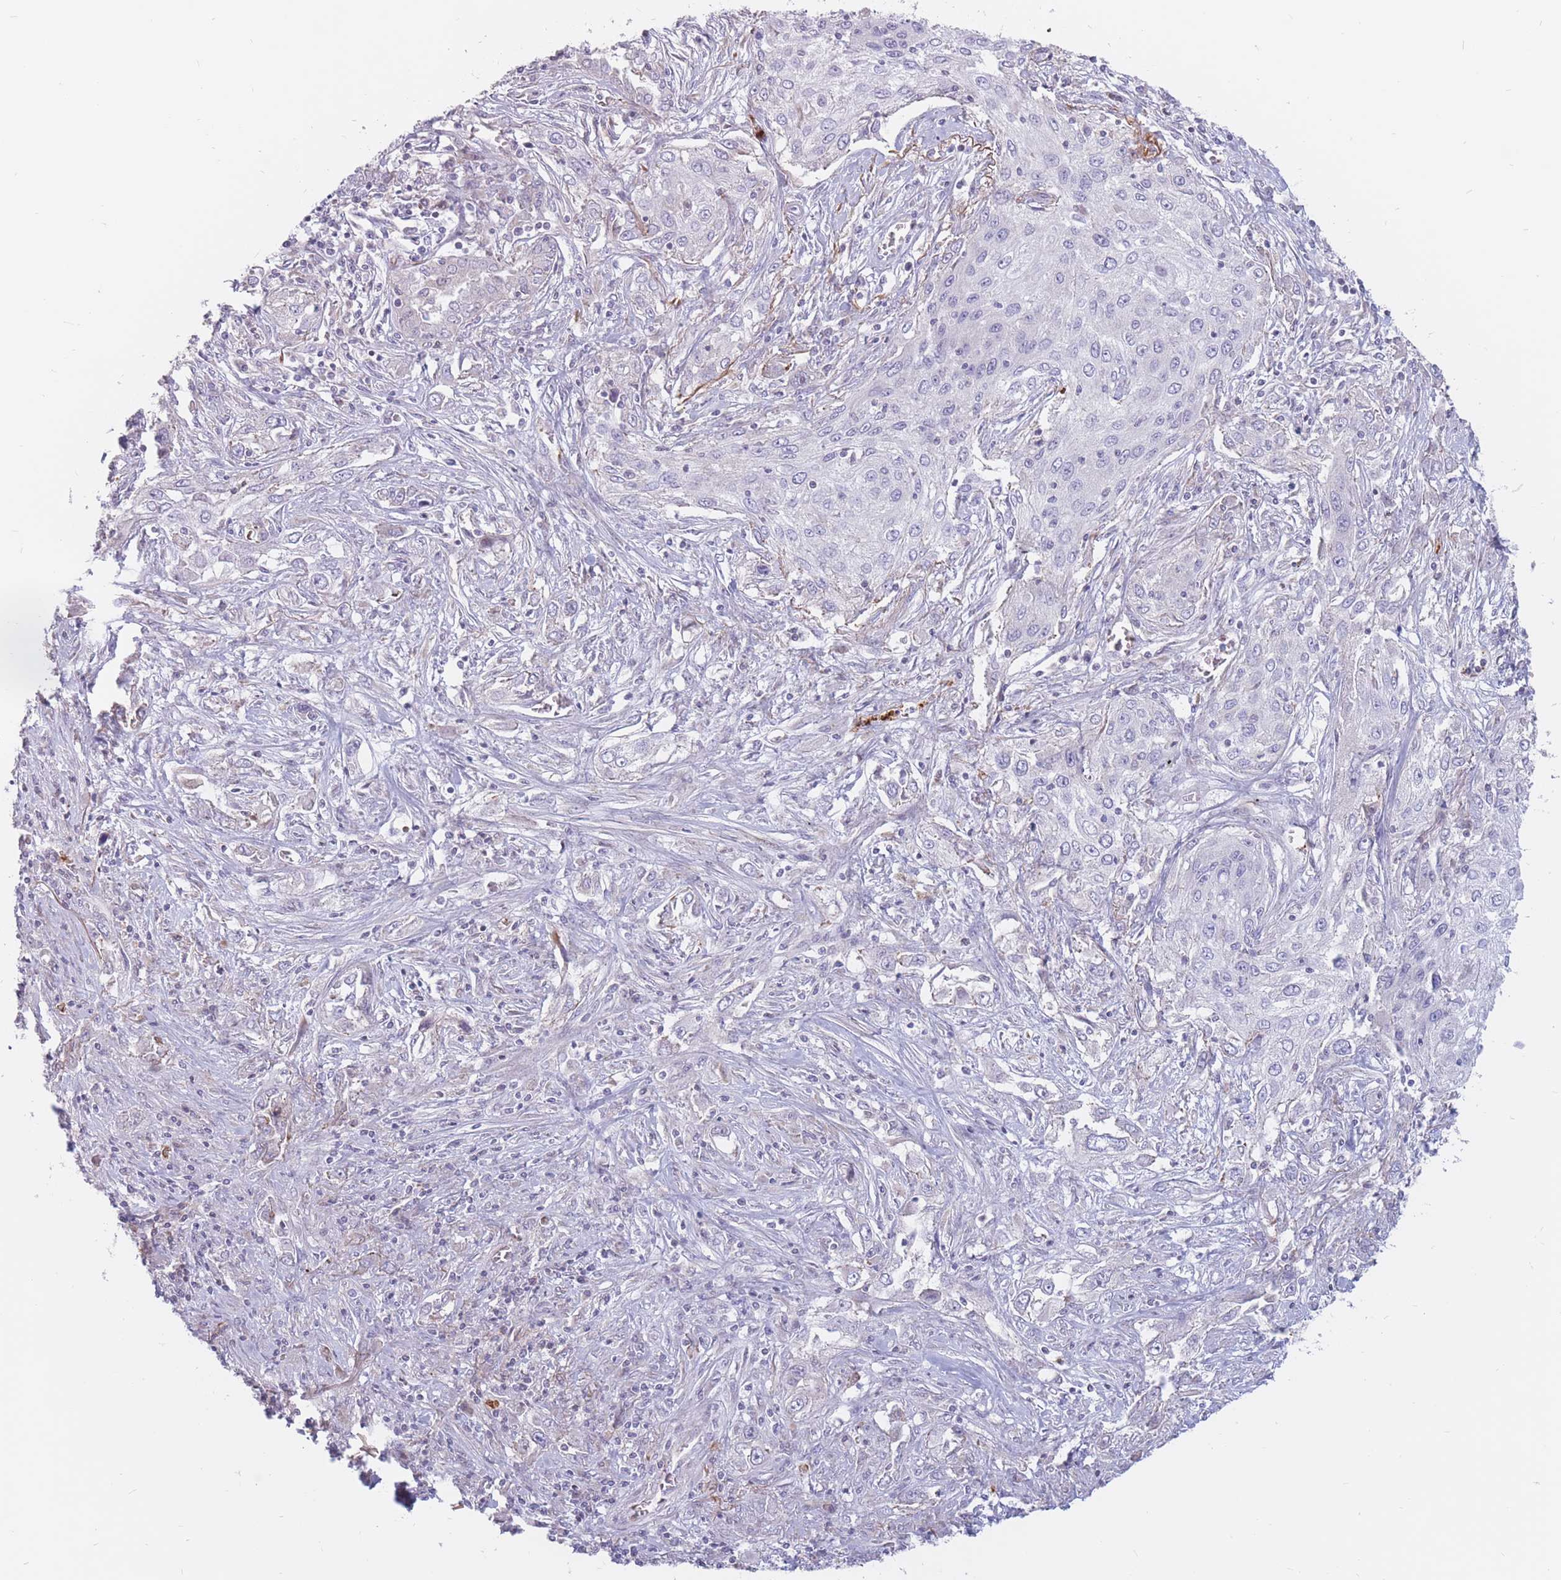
{"staining": {"intensity": "negative", "quantity": "none", "location": "none"}, "tissue": "lung cancer", "cell_type": "Tumor cells", "image_type": "cancer", "snomed": [{"axis": "morphology", "description": "Squamous cell carcinoma, NOS"}, {"axis": "topography", "description": "Lung"}], "caption": "This image is of lung cancer stained with IHC to label a protein in brown with the nuclei are counter-stained blue. There is no expression in tumor cells.", "gene": "PTGDR", "patient": {"sex": "female", "age": 69}}